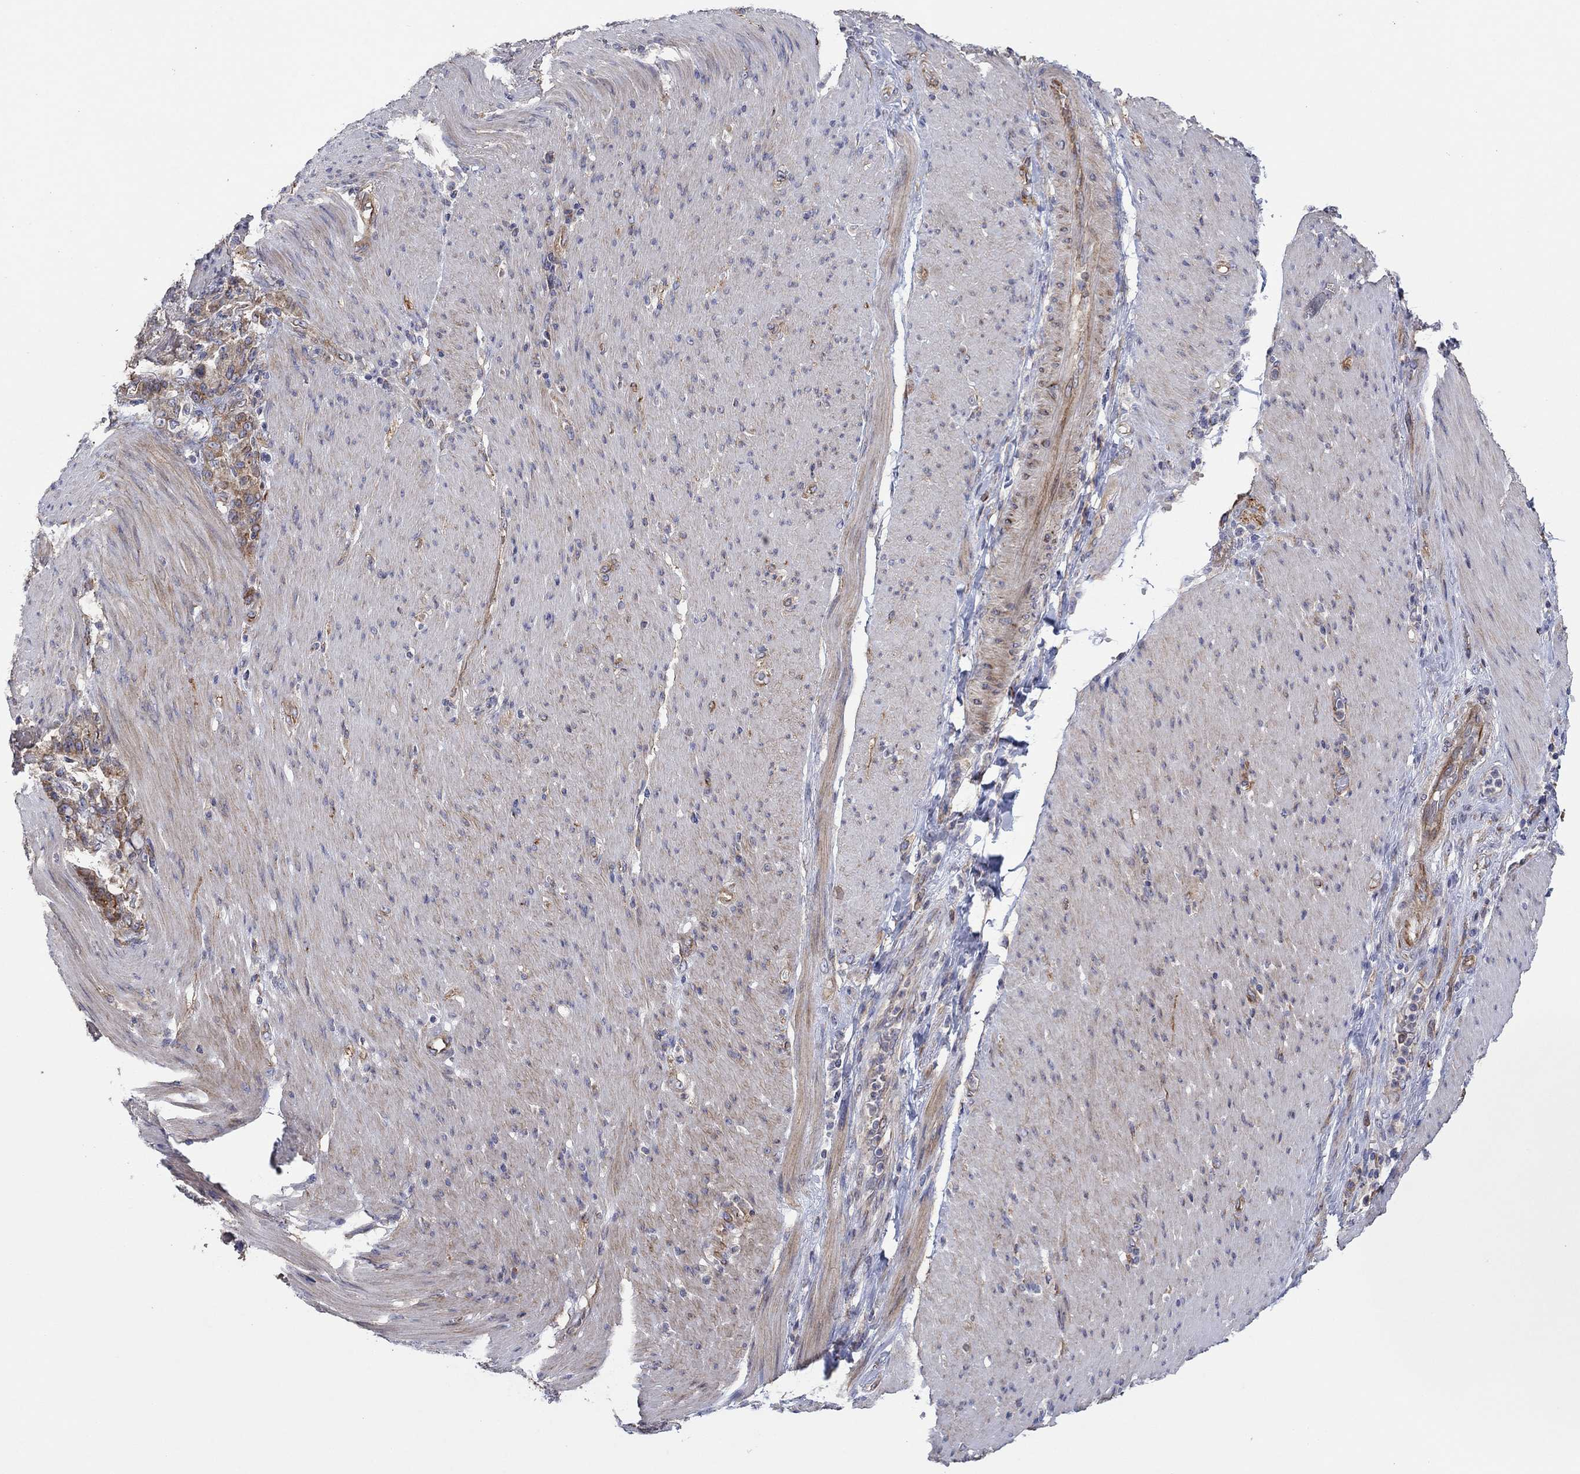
{"staining": {"intensity": "moderate", "quantity": "<25%", "location": "cytoplasmic/membranous"}, "tissue": "stomach cancer", "cell_type": "Tumor cells", "image_type": "cancer", "snomed": [{"axis": "morphology", "description": "Adenocarcinoma, NOS"}, {"axis": "topography", "description": "Stomach"}], "caption": "Stomach cancer tissue demonstrates moderate cytoplasmic/membranous expression in about <25% of tumor cells, visualized by immunohistochemistry.", "gene": "TPRN", "patient": {"sex": "female", "age": 79}}